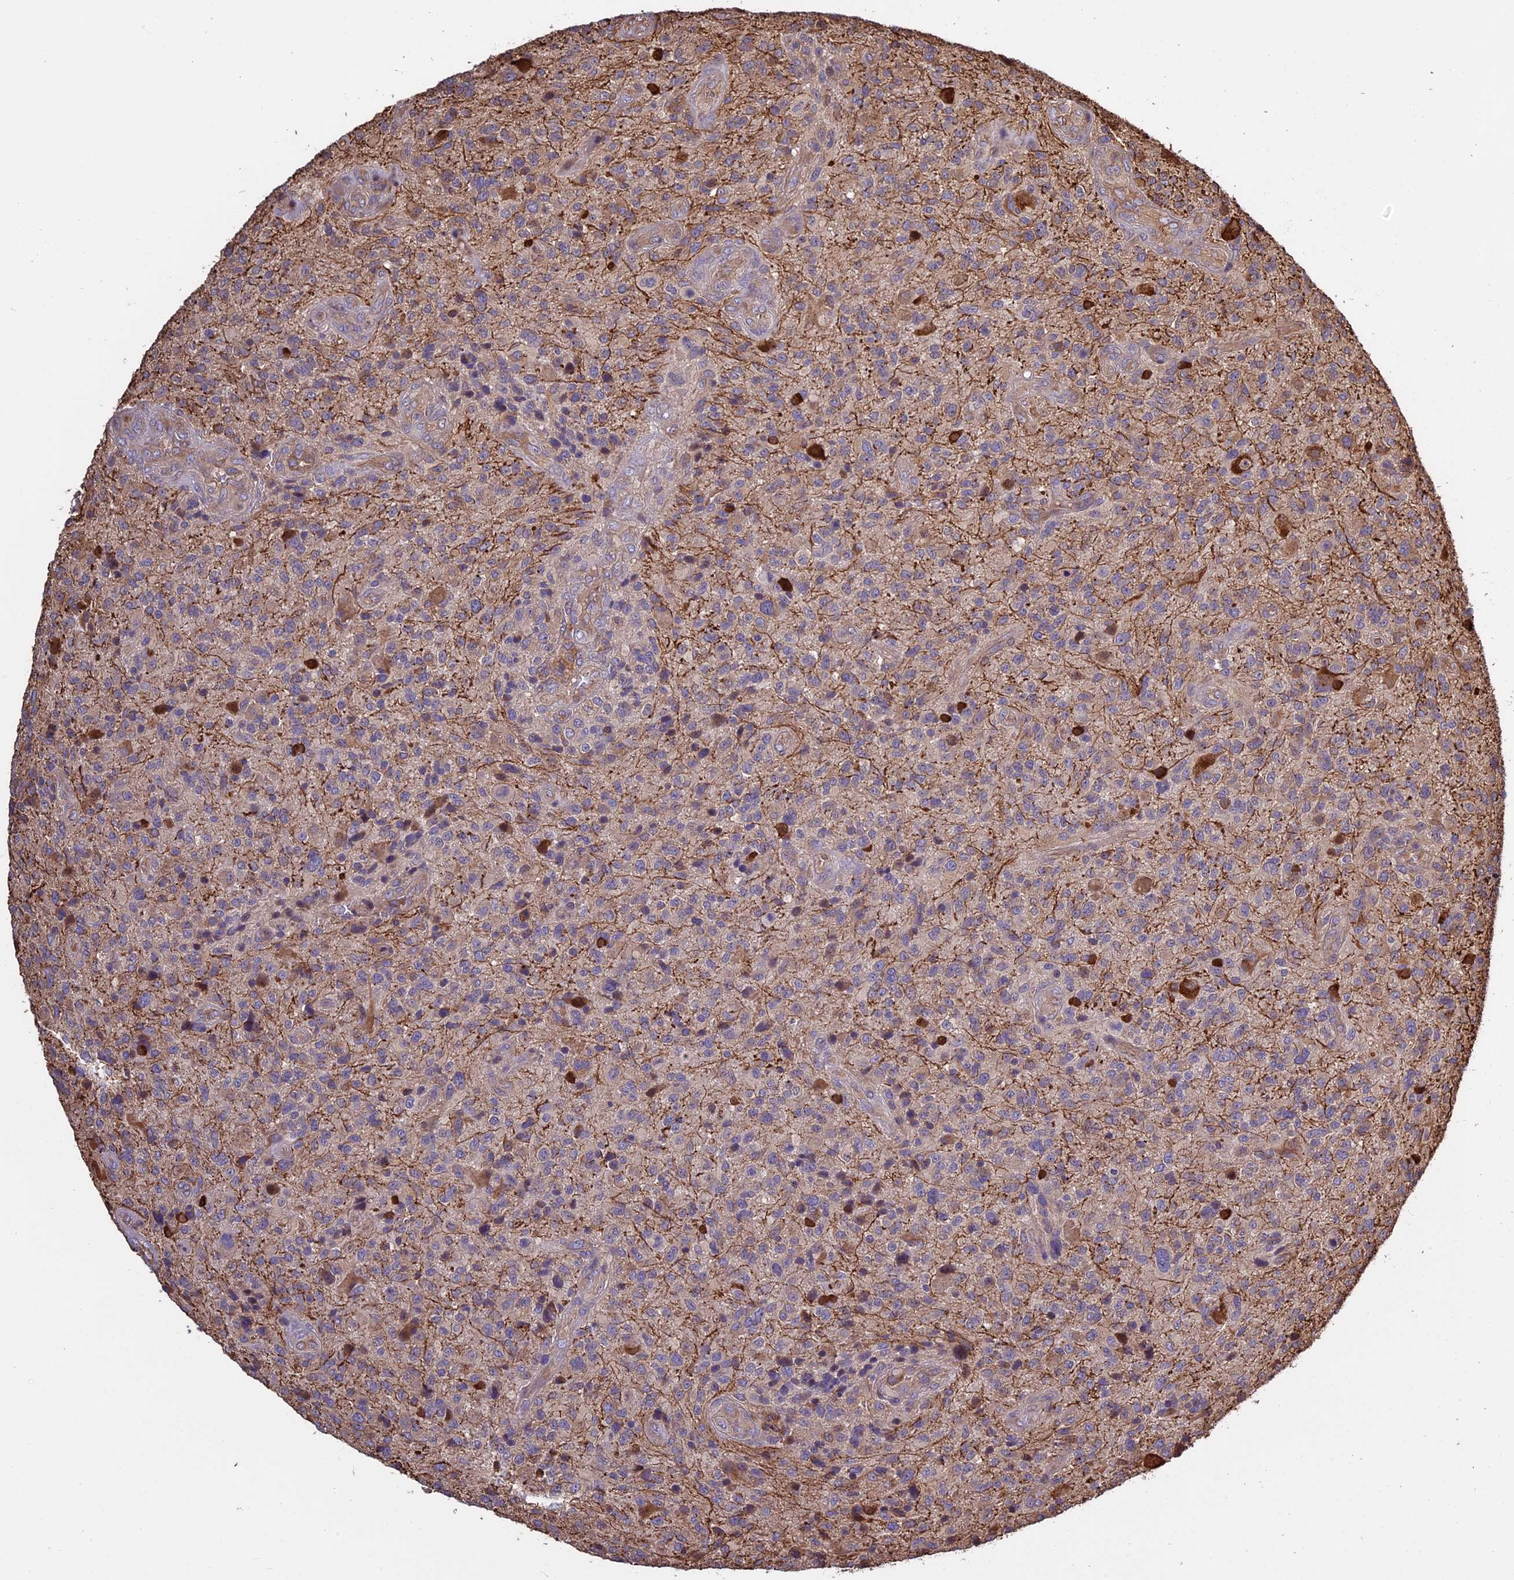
{"staining": {"intensity": "negative", "quantity": "none", "location": "none"}, "tissue": "glioma", "cell_type": "Tumor cells", "image_type": "cancer", "snomed": [{"axis": "morphology", "description": "Glioma, malignant, High grade"}, {"axis": "topography", "description": "Brain"}], "caption": "DAB immunohistochemical staining of human glioma displays no significant positivity in tumor cells.", "gene": "VWA3A", "patient": {"sex": "male", "age": 47}}